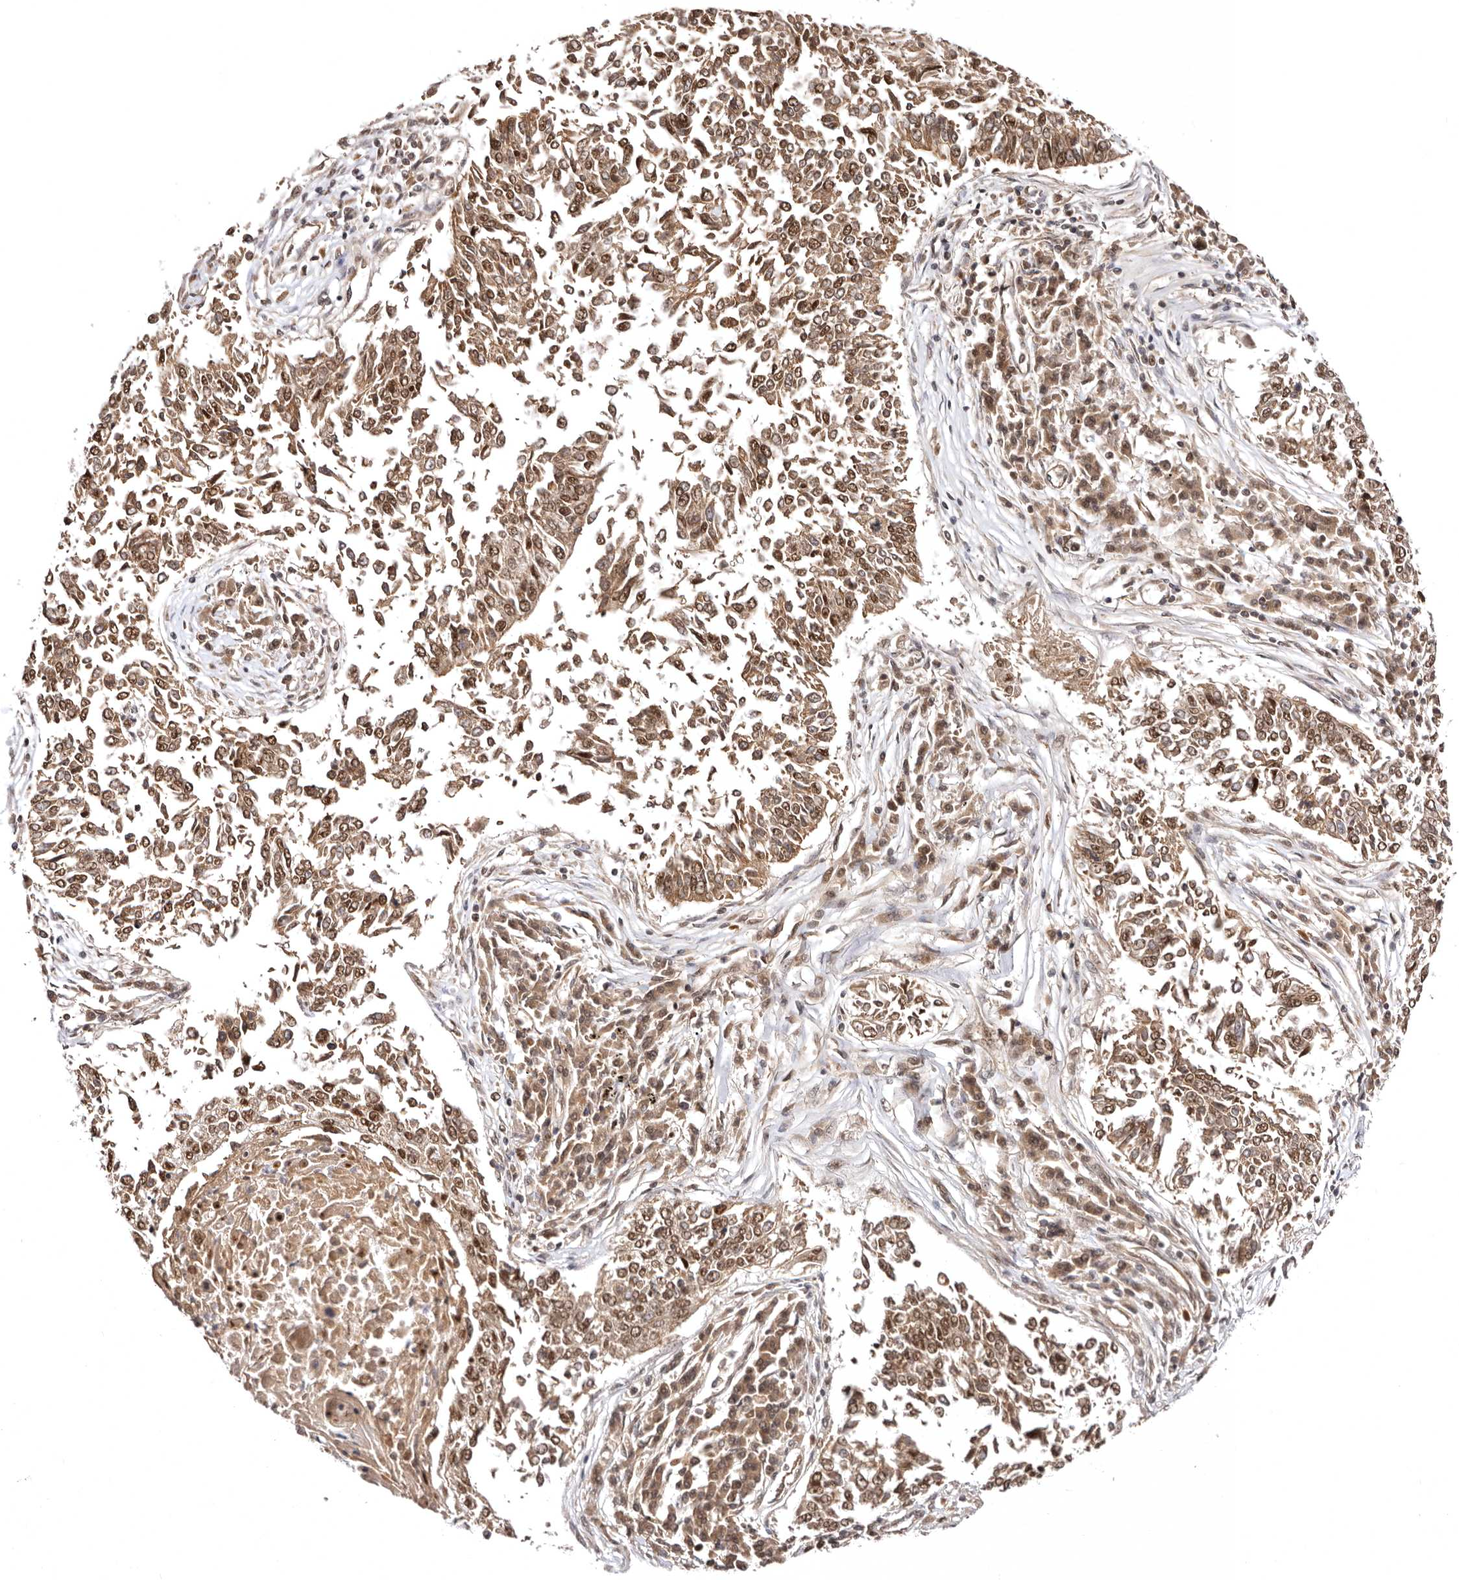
{"staining": {"intensity": "moderate", "quantity": ">75%", "location": "cytoplasmic/membranous,nuclear"}, "tissue": "lung cancer", "cell_type": "Tumor cells", "image_type": "cancer", "snomed": [{"axis": "morphology", "description": "Normal tissue, NOS"}, {"axis": "morphology", "description": "Squamous cell carcinoma, NOS"}, {"axis": "topography", "description": "Cartilage tissue"}, {"axis": "topography", "description": "Bronchus"}, {"axis": "topography", "description": "Lung"}, {"axis": "topography", "description": "Peripheral nerve tissue"}], "caption": "Immunohistochemical staining of lung cancer (squamous cell carcinoma) displays medium levels of moderate cytoplasmic/membranous and nuclear staining in approximately >75% of tumor cells.", "gene": "MED8", "patient": {"sex": "female", "age": 49}}